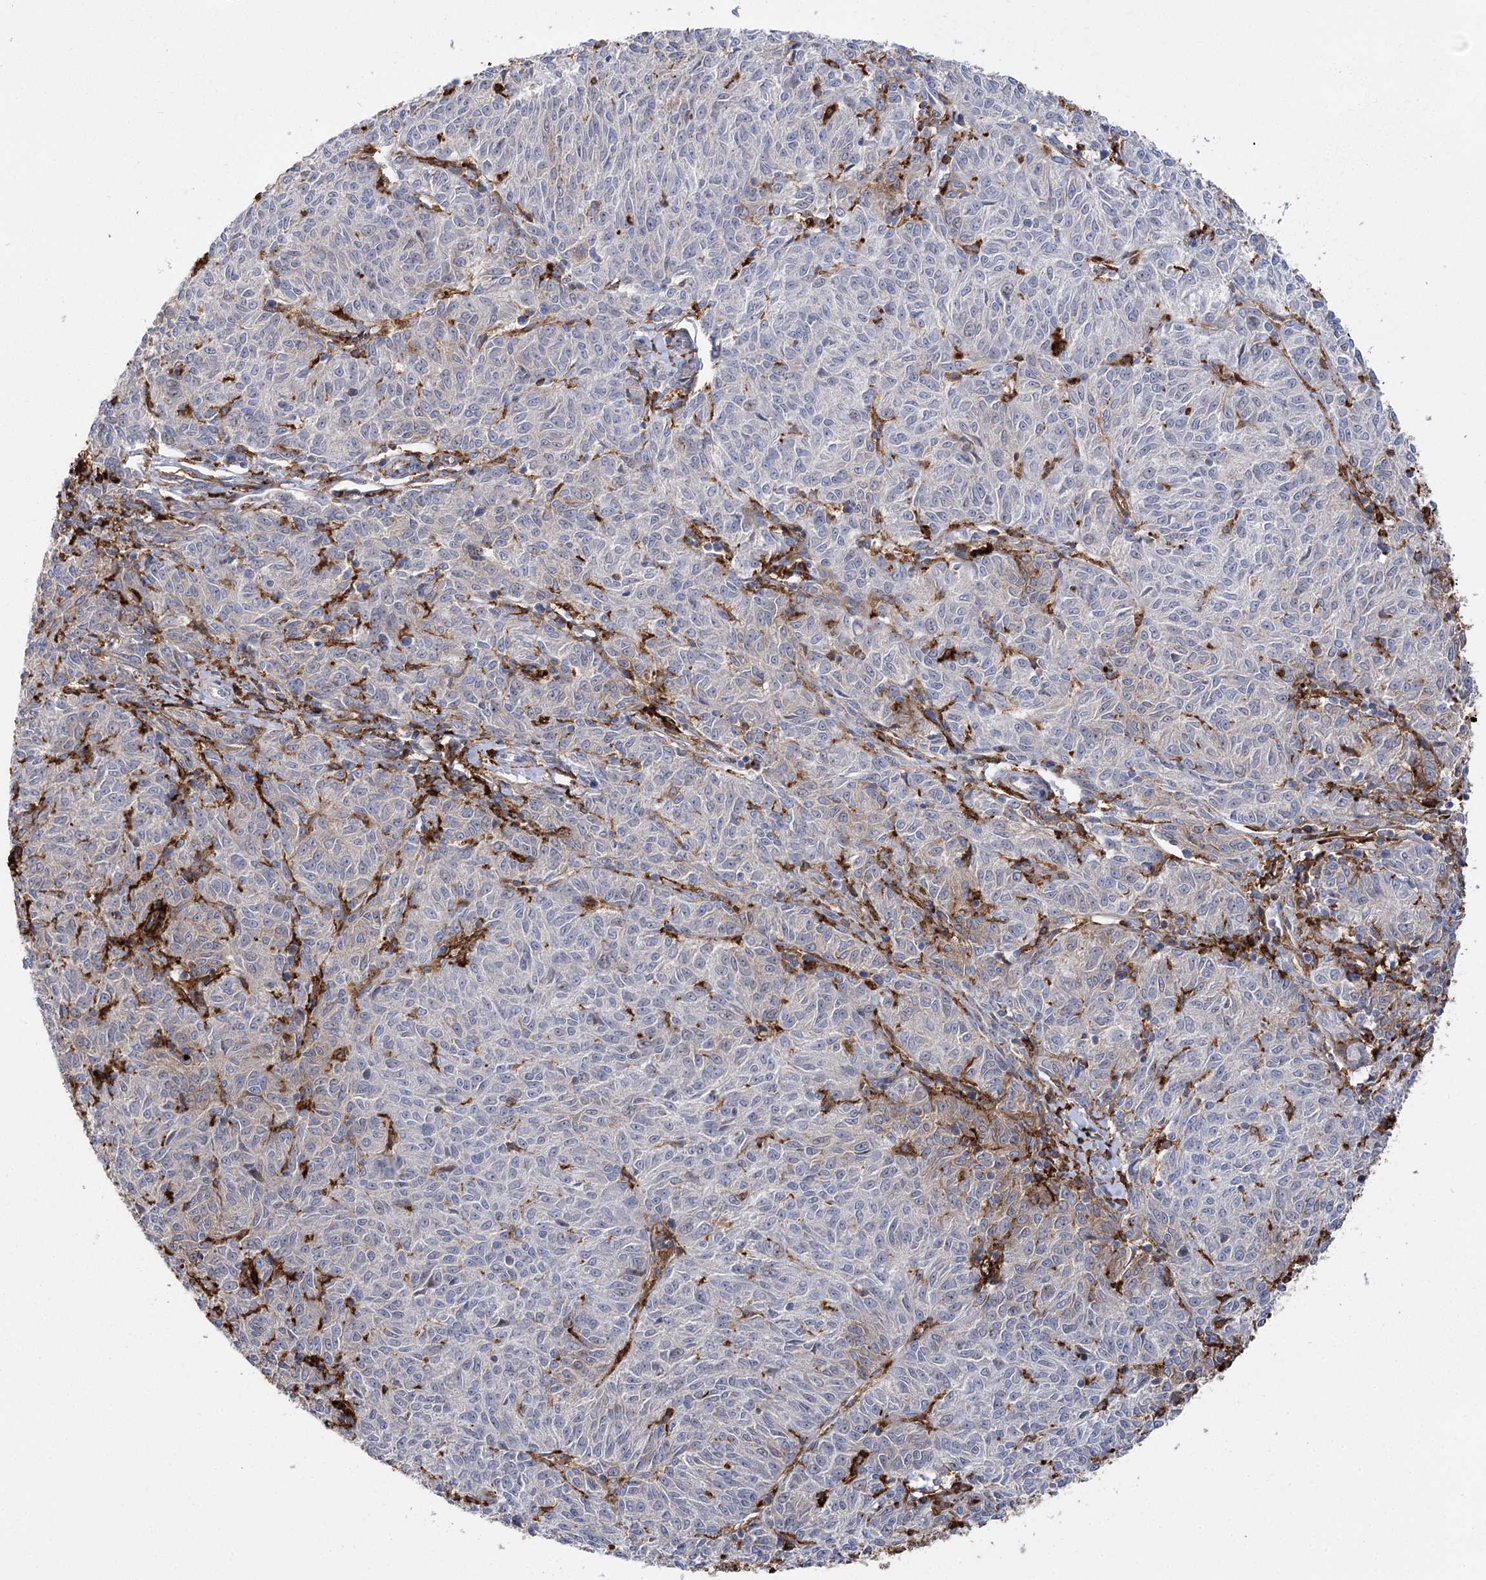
{"staining": {"intensity": "negative", "quantity": "none", "location": "none"}, "tissue": "melanoma", "cell_type": "Tumor cells", "image_type": "cancer", "snomed": [{"axis": "morphology", "description": "Malignant melanoma, NOS"}, {"axis": "topography", "description": "Skin"}], "caption": "DAB immunohistochemical staining of malignant melanoma reveals no significant staining in tumor cells.", "gene": "PIWIL4", "patient": {"sex": "female", "age": 72}}